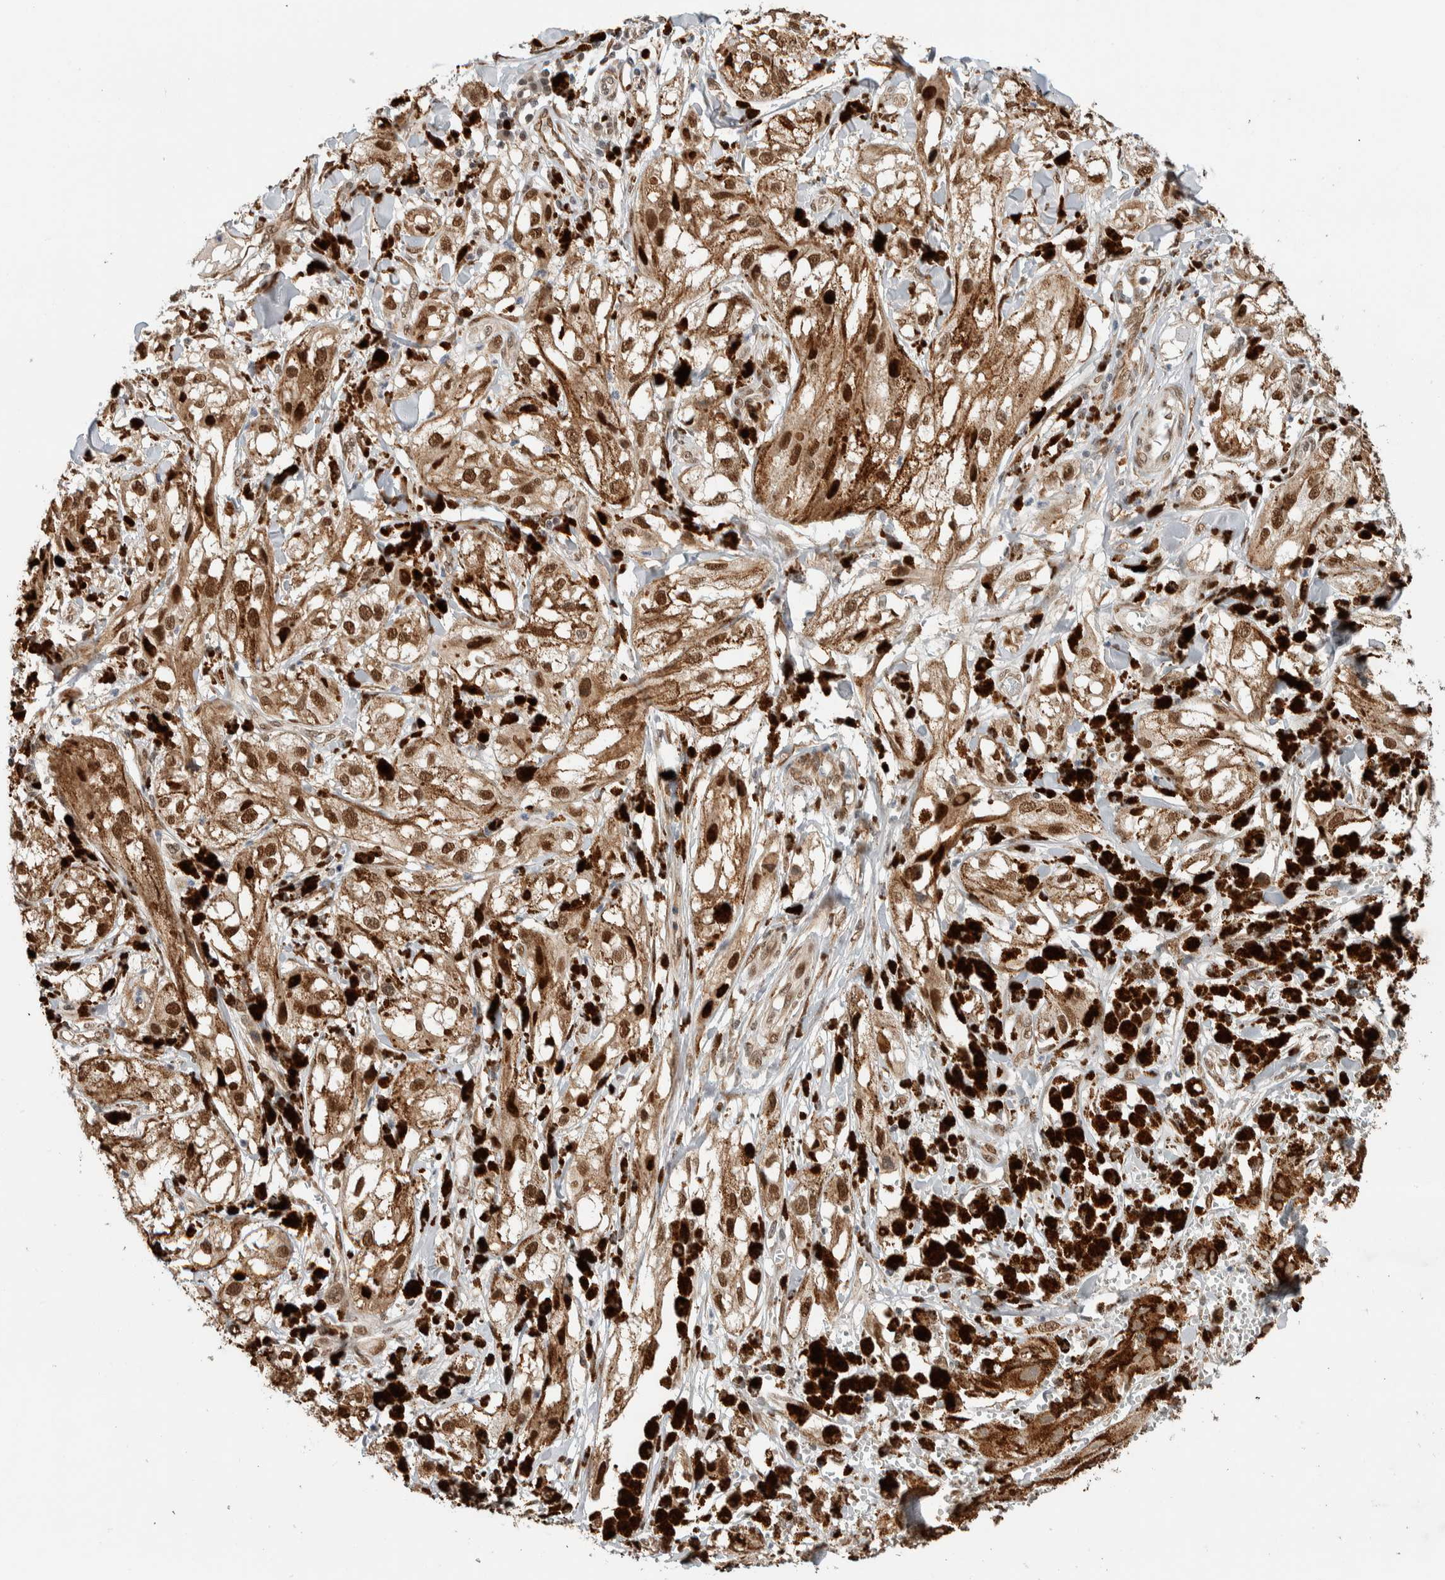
{"staining": {"intensity": "moderate", "quantity": ">75%", "location": "cytoplasmic/membranous,nuclear"}, "tissue": "melanoma", "cell_type": "Tumor cells", "image_type": "cancer", "snomed": [{"axis": "morphology", "description": "Malignant melanoma, NOS"}, {"axis": "topography", "description": "Skin"}], "caption": "Malignant melanoma tissue shows moderate cytoplasmic/membranous and nuclear expression in about >75% of tumor cells", "gene": "TNRC18", "patient": {"sex": "male", "age": 88}}